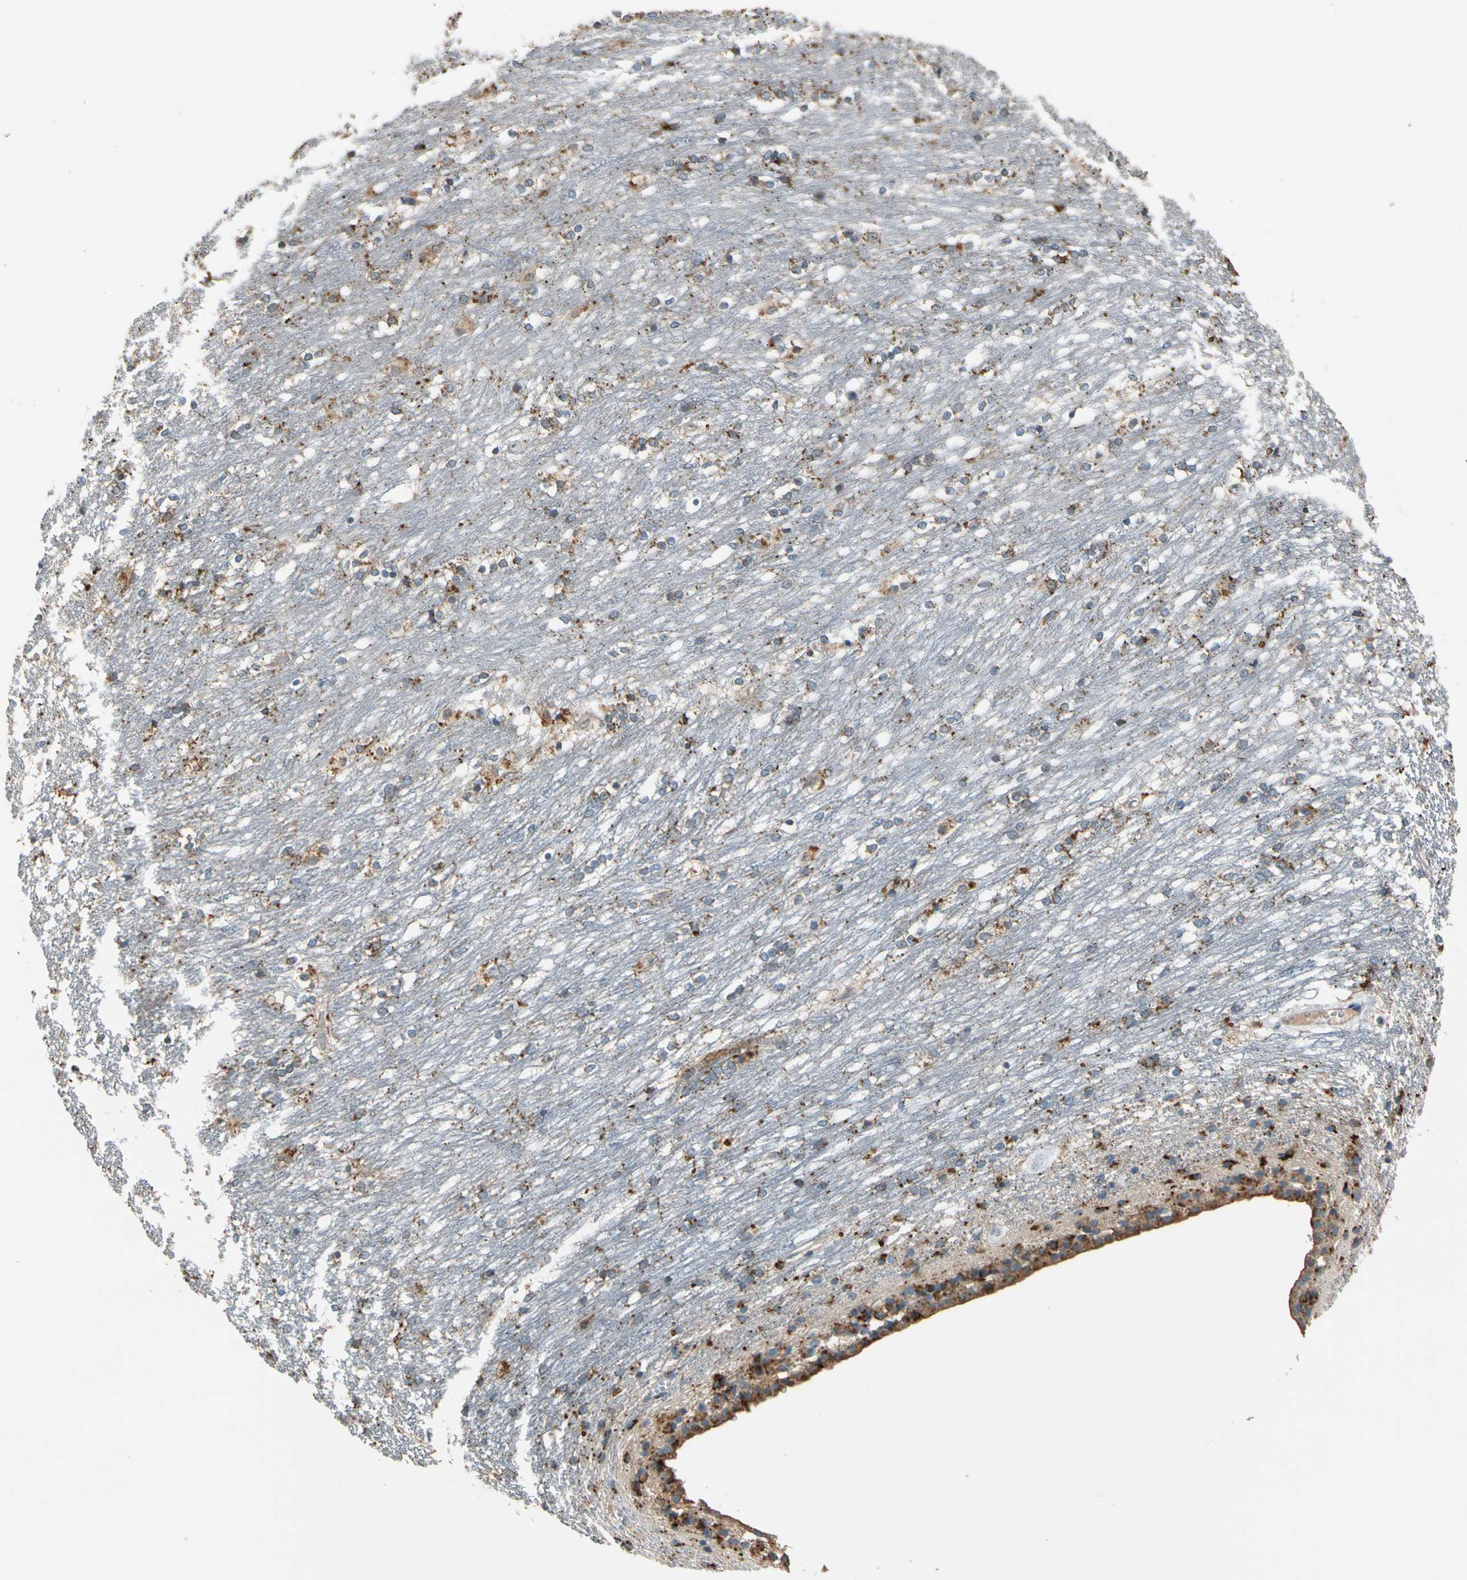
{"staining": {"intensity": "strong", "quantity": "25%-75%", "location": "cytoplasmic/membranous"}, "tissue": "caudate", "cell_type": "Glial cells", "image_type": "normal", "snomed": [{"axis": "morphology", "description": "Normal tissue, NOS"}, {"axis": "topography", "description": "Lateral ventricle wall"}], "caption": "Glial cells show high levels of strong cytoplasmic/membranous staining in approximately 25%-75% of cells in normal caudate.", "gene": "GM2A", "patient": {"sex": "female", "age": 19}}